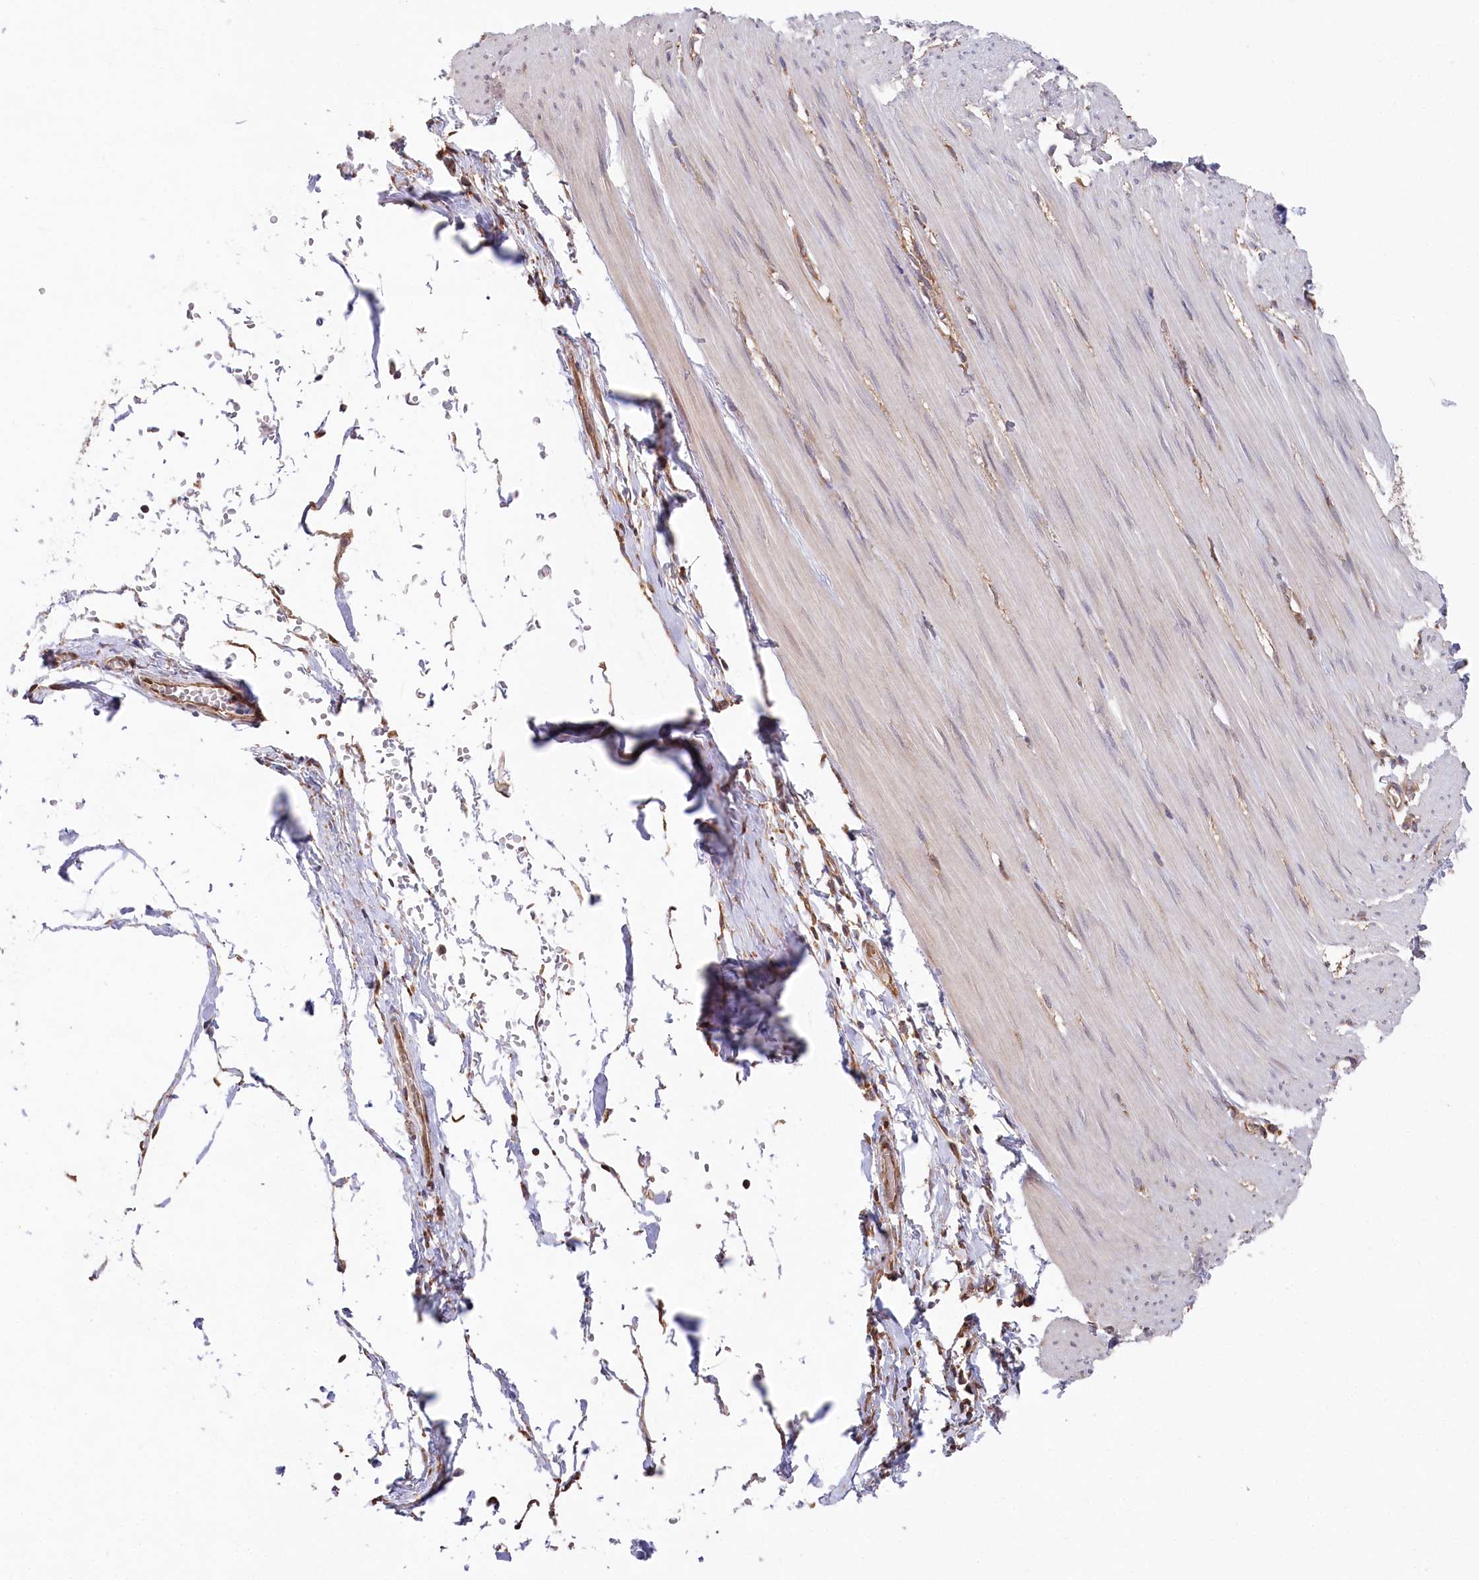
{"staining": {"intensity": "negative", "quantity": "none", "location": "none"}, "tissue": "smooth muscle", "cell_type": "Smooth muscle cells", "image_type": "normal", "snomed": [{"axis": "morphology", "description": "Normal tissue, NOS"}, {"axis": "morphology", "description": "Adenocarcinoma, NOS"}, {"axis": "topography", "description": "Colon"}, {"axis": "topography", "description": "Peripheral nerve tissue"}], "caption": "The image reveals no staining of smooth muscle cells in benign smooth muscle. (IHC, brightfield microscopy, high magnification).", "gene": "PPP1R21", "patient": {"sex": "male", "age": 14}}